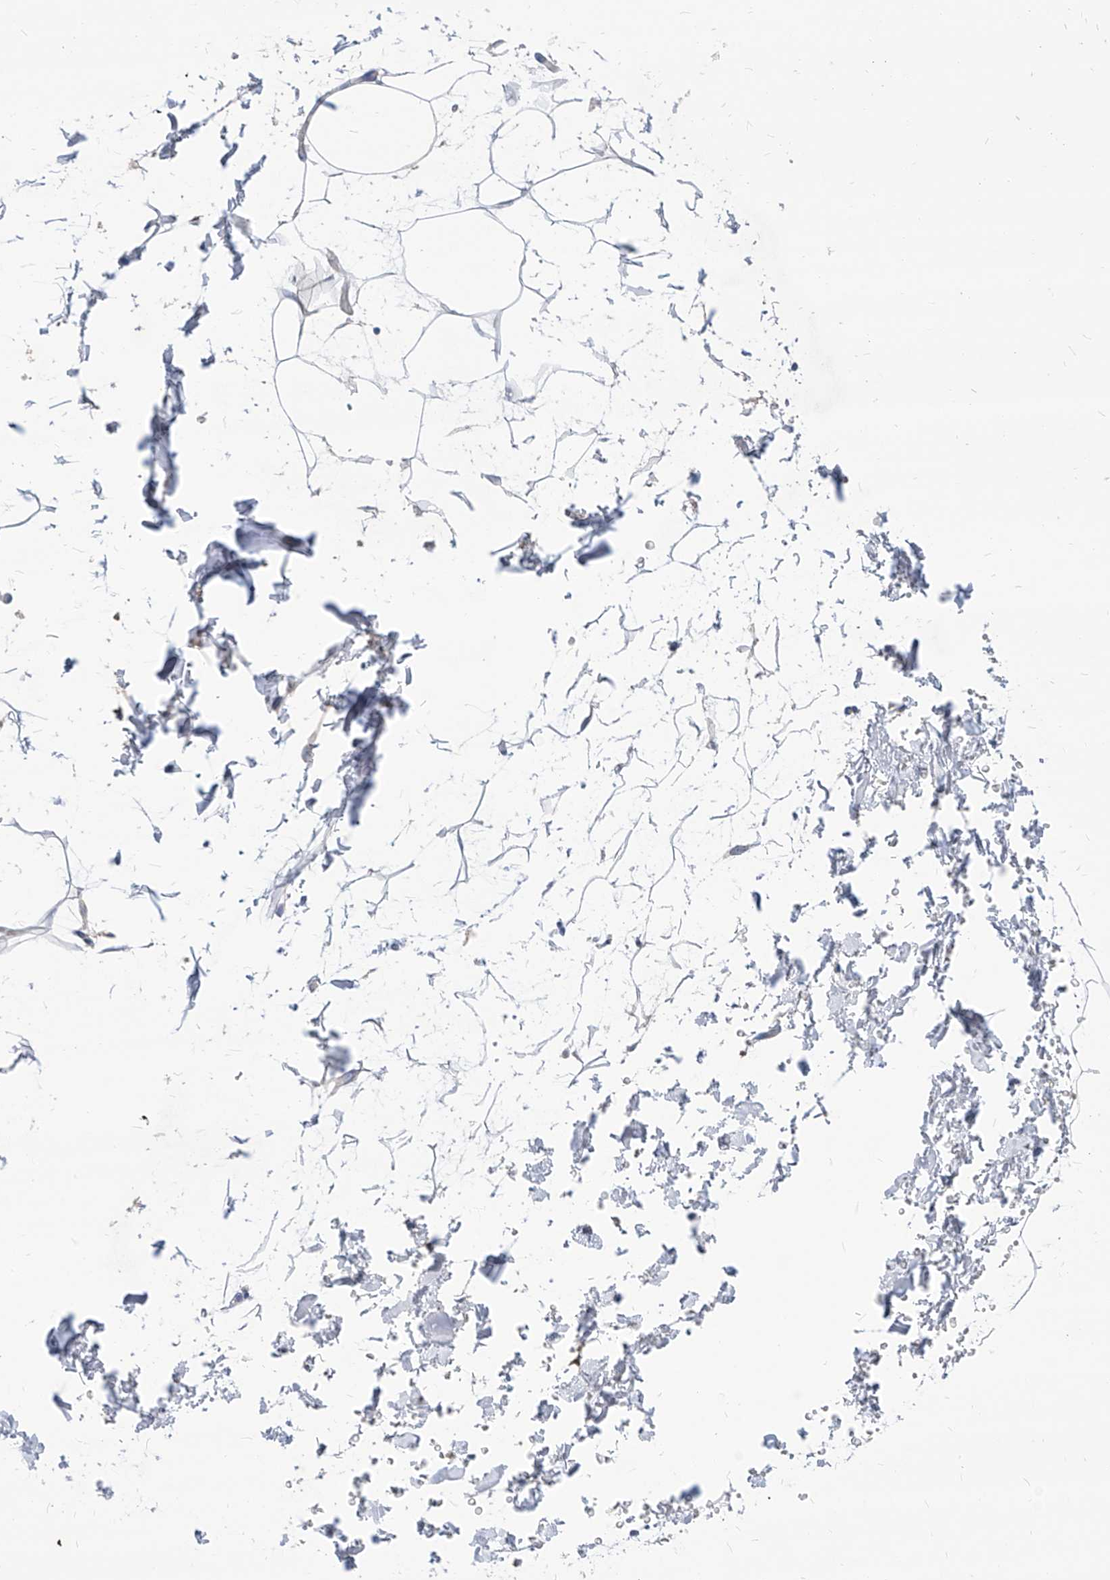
{"staining": {"intensity": "negative", "quantity": "none", "location": "none"}, "tissue": "adipose tissue", "cell_type": "Adipocytes", "image_type": "normal", "snomed": [{"axis": "morphology", "description": "Normal tissue, NOS"}, {"axis": "topography", "description": "Soft tissue"}], "caption": "There is no significant positivity in adipocytes of adipose tissue. (Brightfield microscopy of DAB IHC at high magnification).", "gene": "AKAP10", "patient": {"sex": "male", "age": 72}}